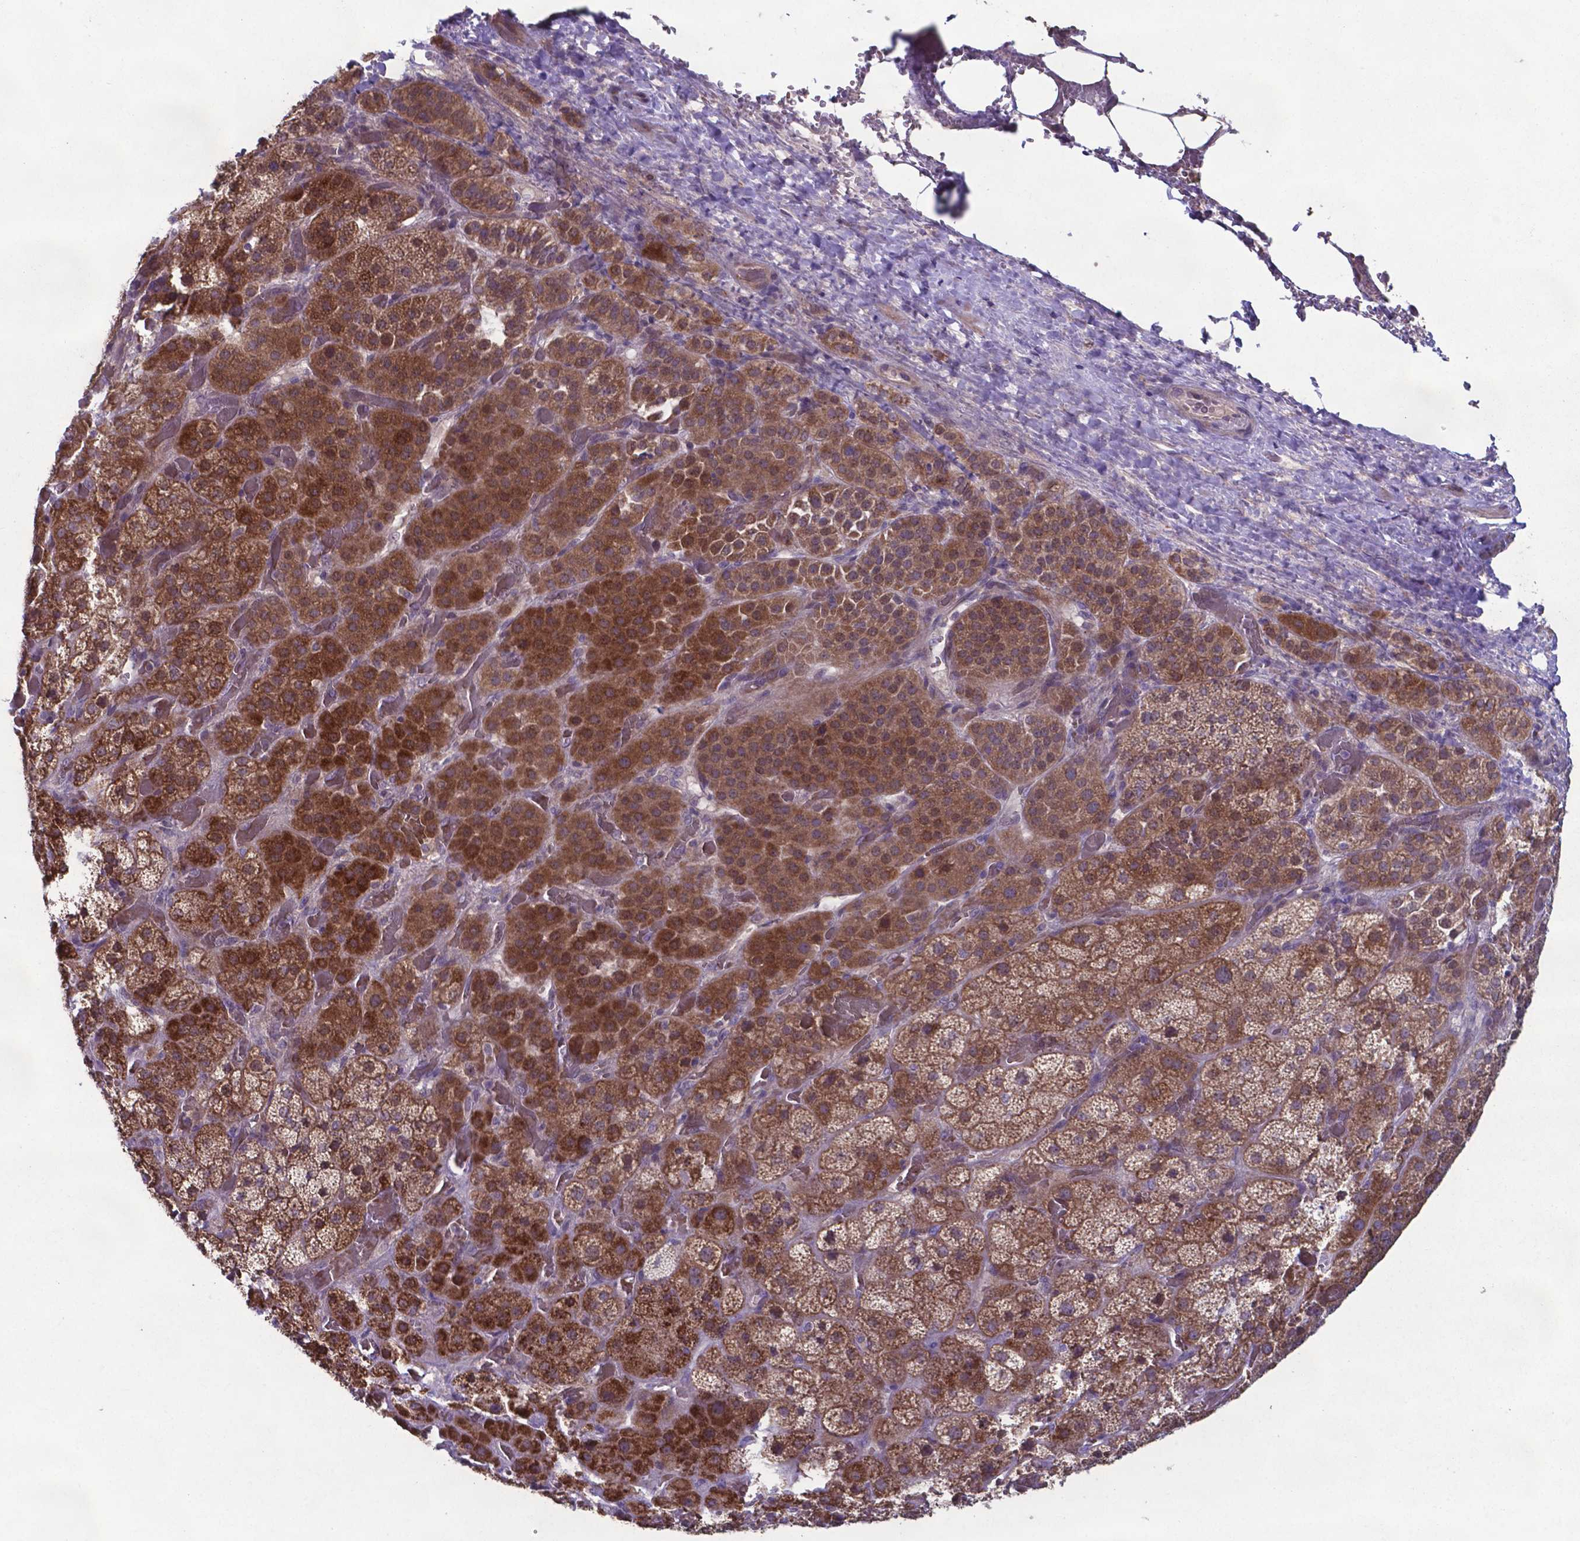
{"staining": {"intensity": "moderate", "quantity": ">75%", "location": "cytoplasmic/membranous"}, "tissue": "adrenal gland", "cell_type": "Glandular cells", "image_type": "normal", "snomed": [{"axis": "morphology", "description": "Normal tissue, NOS"}, {"axis": "topography", "description": "Adrenal gland"}], "caption": "This is a histology image of immunohistochemistry (IHC) staining of benign adrenal gland, which shows moderate expression in the cytoplasmic/membranous of glandular cells.", "gene": "TYRO3", "patient": {"sex": "male", "age": 57}}